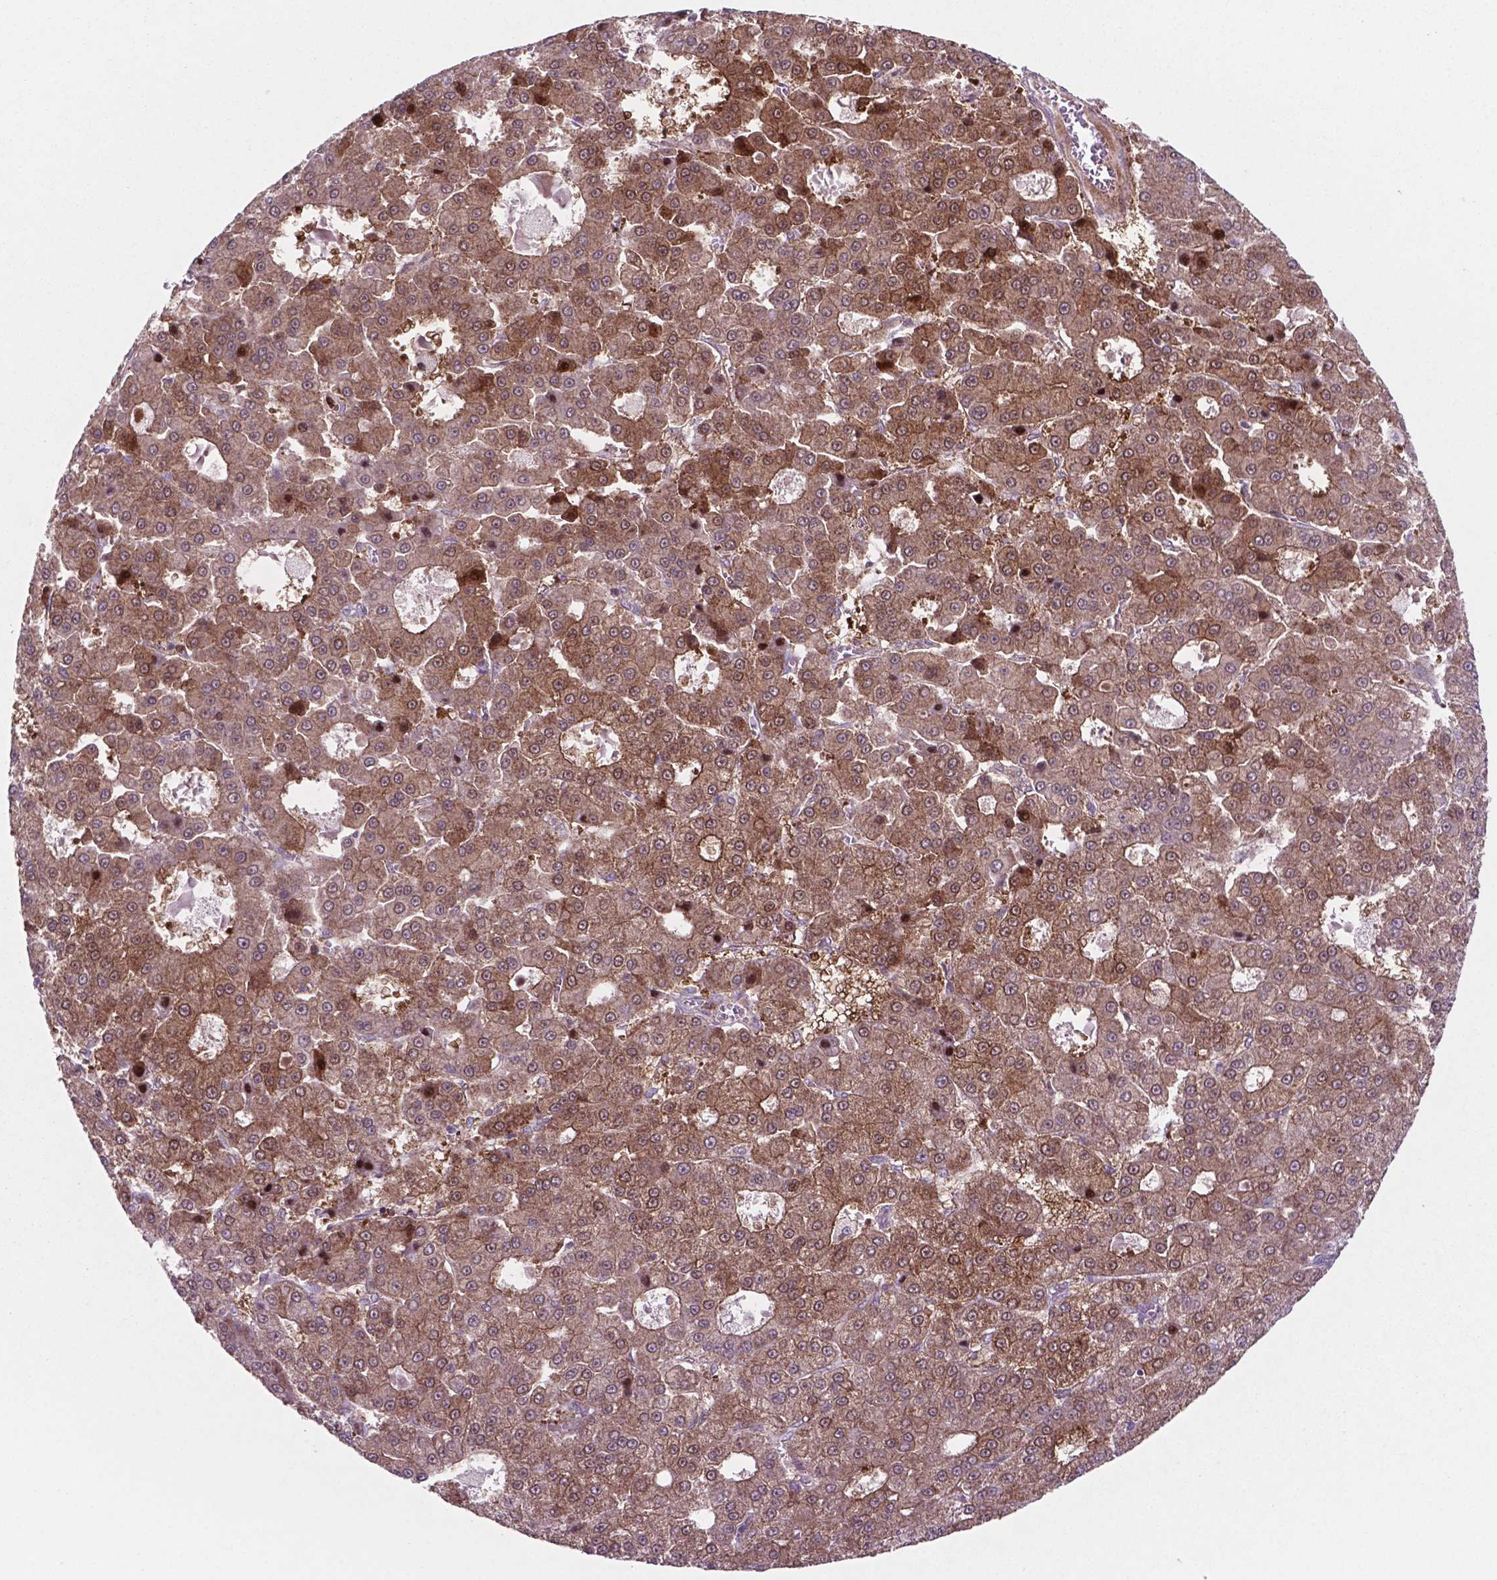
{"staining": {"intensity": "moderate", "quantity": ">75%", "location": "cytoplasmic/membranous,nuclear"}, "tissue": "liver cancer", "cell_type": "Tumor cells", "image_type": "cancer", "snomed": [{"axis": "morphology", "description": "Carcinoma, Hepatocellular, NOS"}, {"axis": "topography", "description": "Liver"}], "caption": "The micrograph shows immunohistochemical staining of liver cancer. There is moderate cytoplasmic/membranous and nuclear staining is seen in approximately >75% of tumor cells. The staining is performed using DAB brown chromogen to label protein expression. The nuclei are counter-stained blue using hematoxylin.", "gene": "LDHA", "patient": {"sex": "male", "age": 70}}